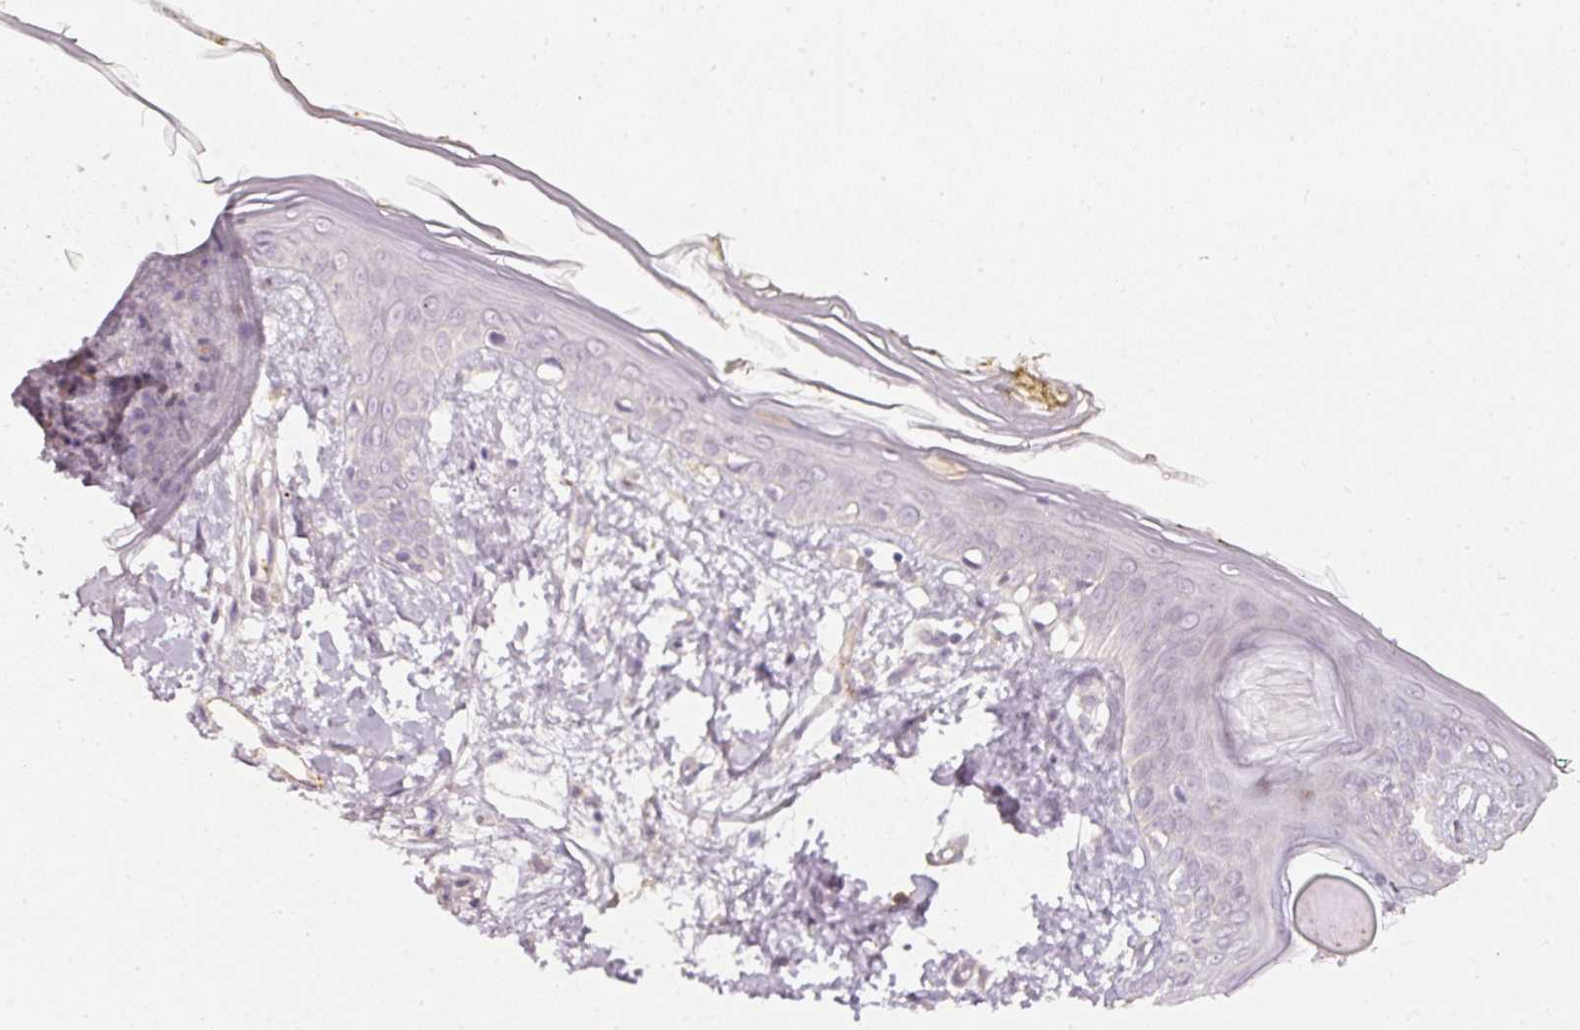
{"staining": {"intensity": "negative", "quantity": "none", "location": "none"}, "tissue": "skin", "cell_type": "Fibroblasts", "image_type": "normal", "snomed": [{"axis": "morphology", "description": "Normal tissue, NOS"}, {"axis": "topography", "description": "Skin"}], "caption": "Immunohistochemistry histopathology image of normal skin: skin stained with DAB (3,3'-diaminobenzidine) displays no significant protein expression in fibroblasts.", "gene": "TOGARAM1", "patient": {"sex": "female", "age": 34}}